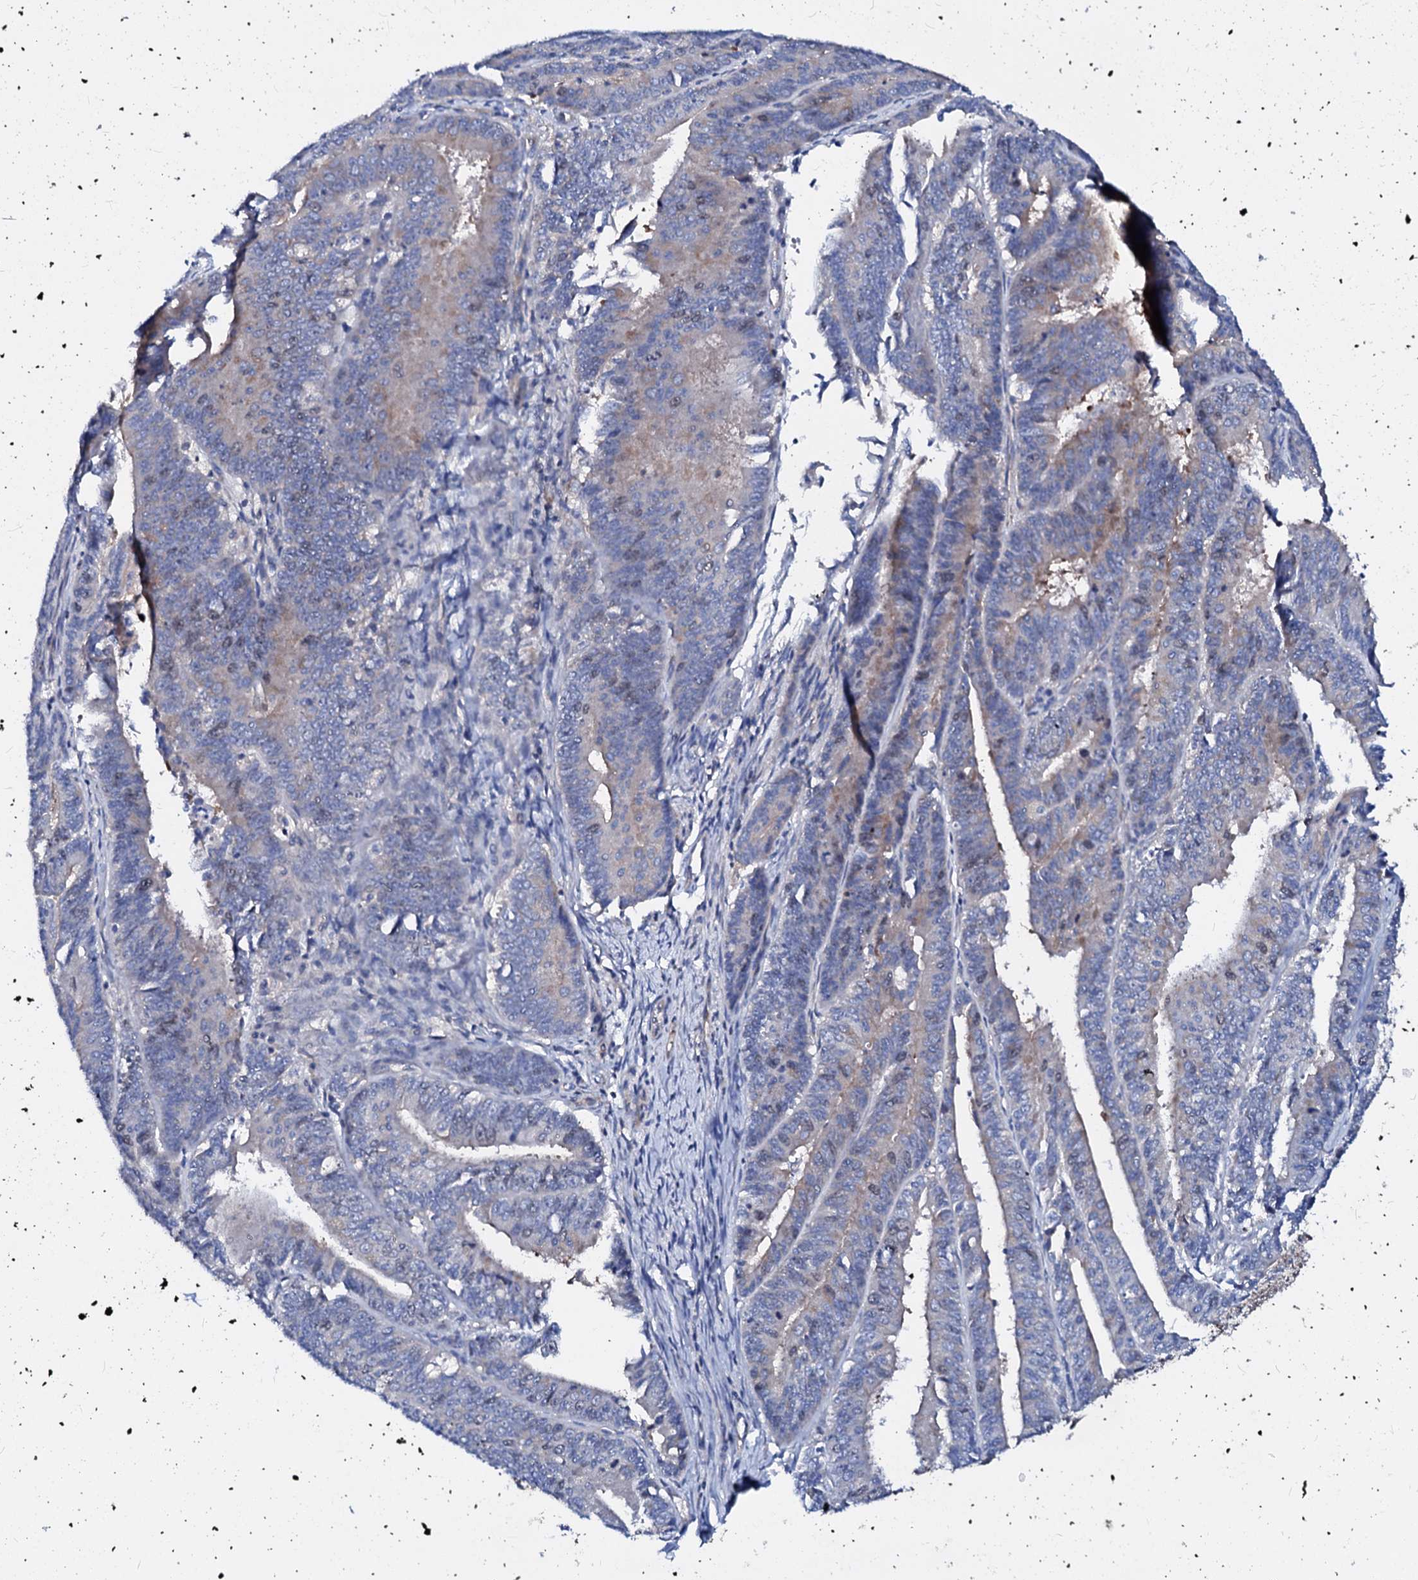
{"staining": {"intensity": "weak", "quantity": "<25%", "location": "cytoplasmic/membranous"}, "tissue": "endometrial cancer", "cell_type": "Tumor cells", "image_type": "cancer", "snomed": [{"axis": "morphology", "description": "Adenocarcinoma, NOS"}, {"axis": "topography", "description": "Endometrium"}], "caption": "An IHC histopathology image of adenocarcinoma (endometrial) is shown. There is no staining in tumor cells of adenocarcinoma (endometrial).", "gene": "CSKMT", "patient": {"sex": "female", "age": 73}}